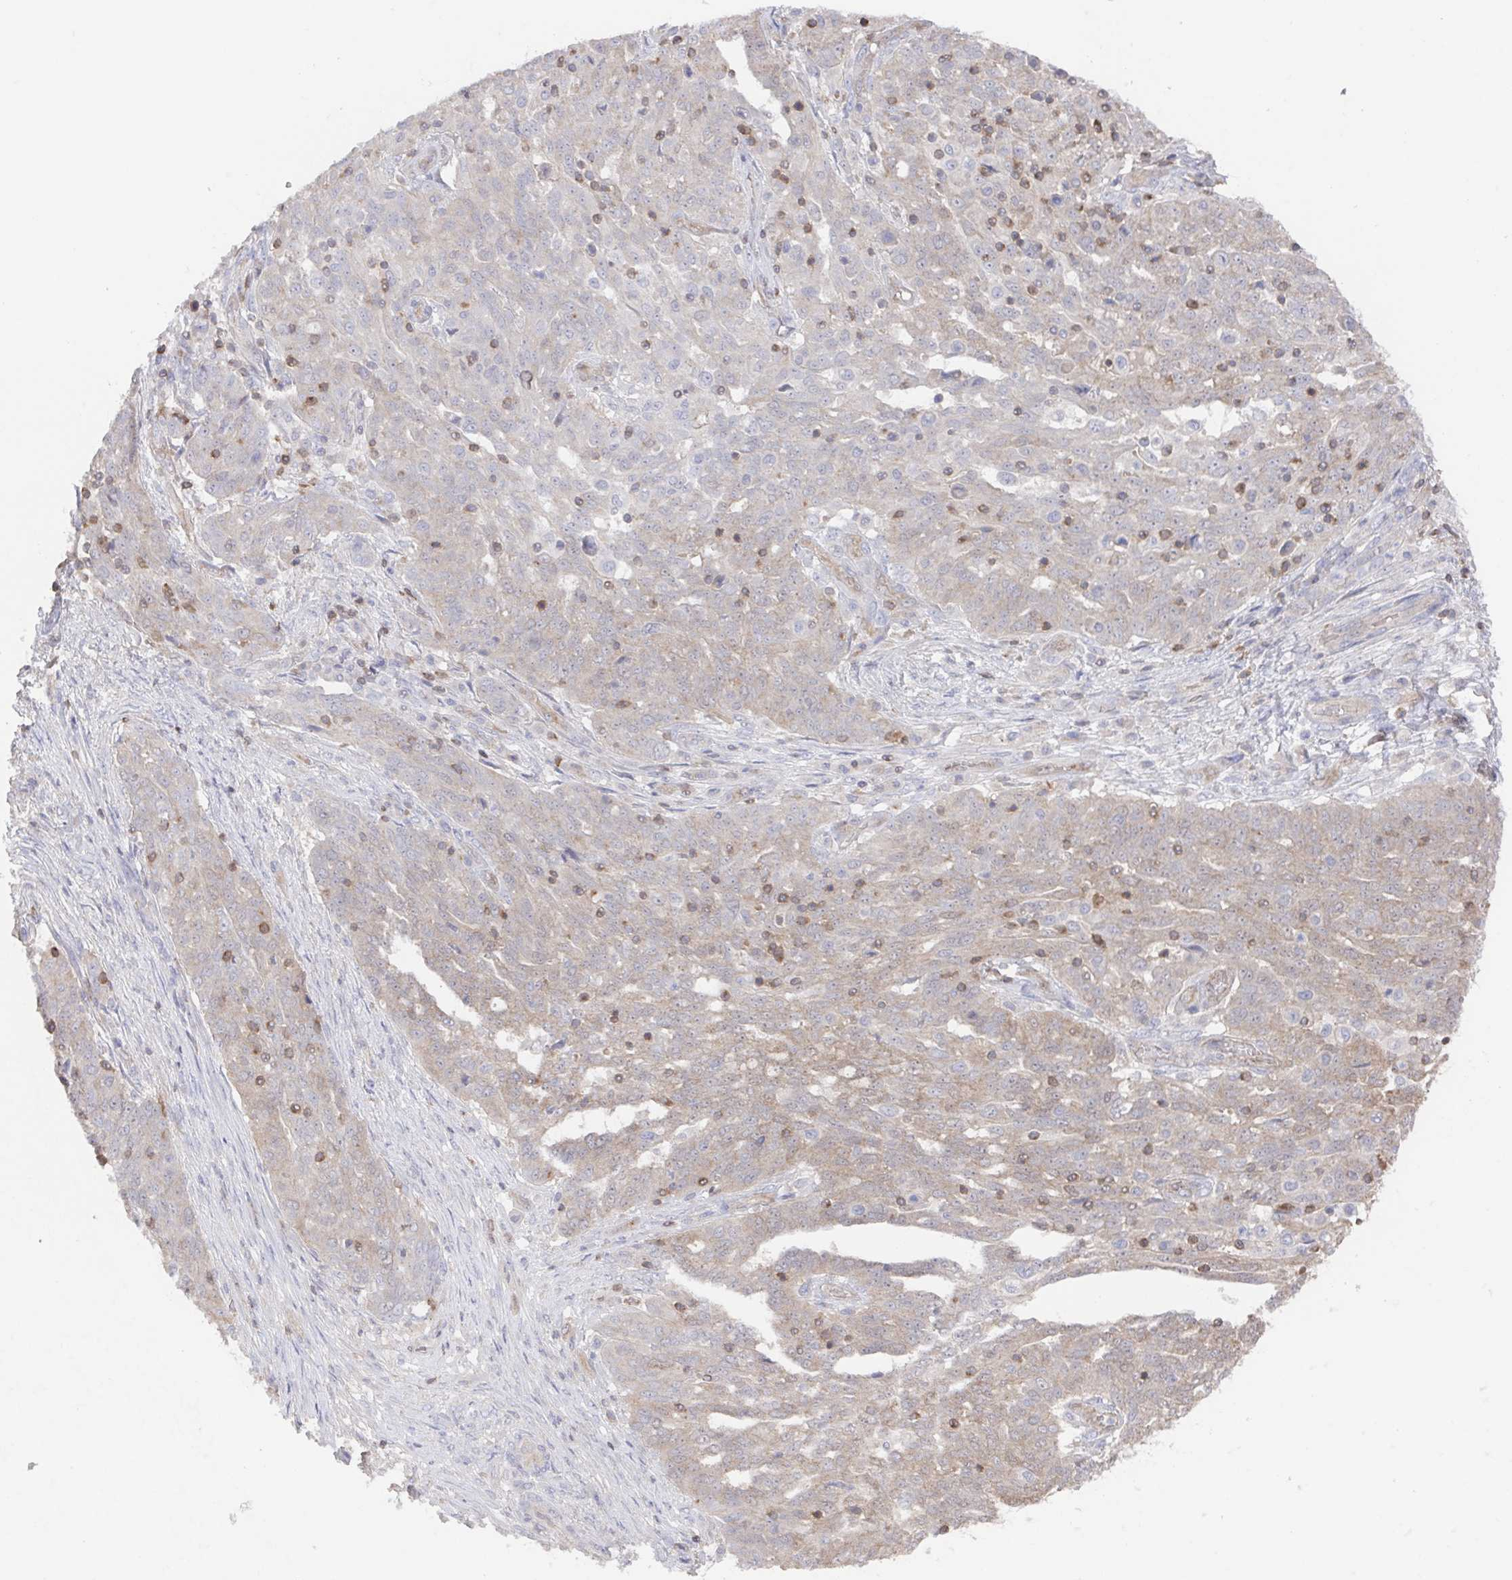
{"staining": {"intensity": "weak", "quantity": "25%-75%", "location": "cytoplasmic/membranous"}, "tissue": "ovarian cancer", "cell_type": "Tumor cells", "image_type": "cancer", "snomed": [{"axis": "morphology", "description": "Cystadenocarcinoma, serous, NOS"}, {"axis": "topography", "description": "Ovary"}], "caption": "IHC of human ovarian serous cystadenocarcinoma reveals low levels of weak cytoplasmic/membranous expression in approximately 25%-75% of tumor cells.", "gene": "AGFG2", "patient": {"sex": "female", "age": 67}}